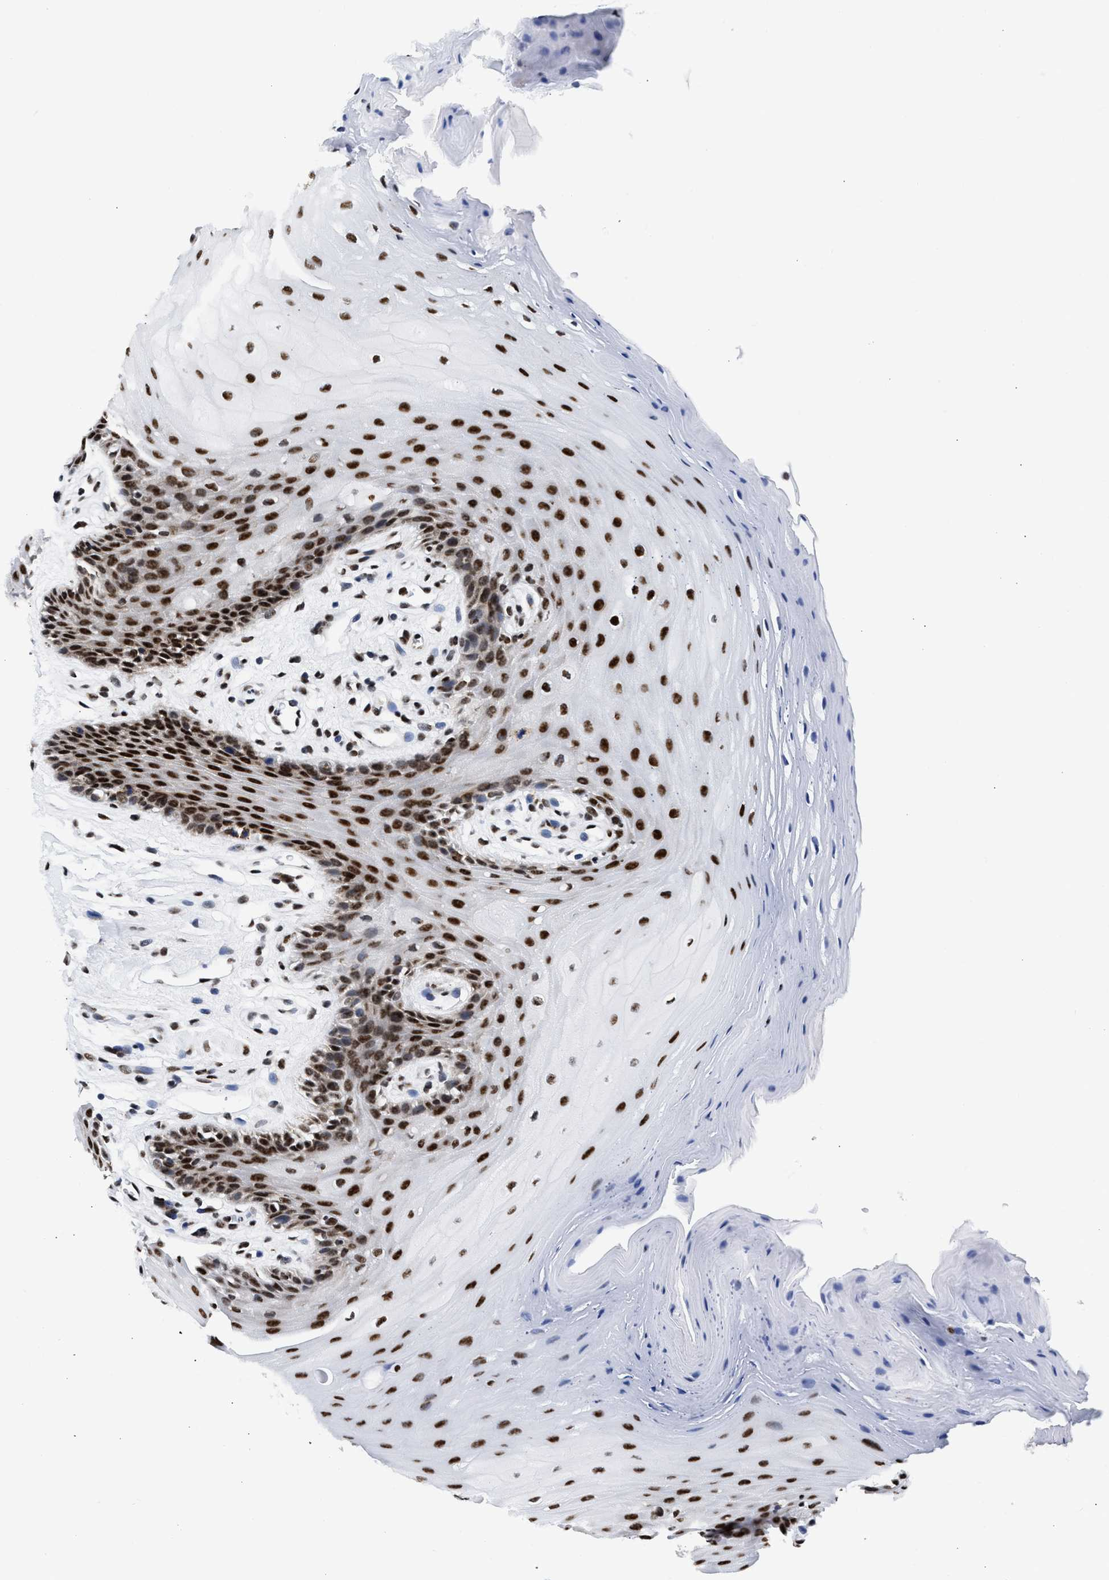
{"staining": {"intensity": "strong", "quantity": ">75%", "location": "nuclear"}, "tissue": "oral mucosa", "cell_type": "Squamous epithelial cells", "image_type": "normal", "snomed": [{"axis": "morphology", "description": "Normal tissue, NOS"}, {"axis": "morphology", "description": "Squamous cell carcinoma, NOS"}, {"axis": "topography", "description": "Oral tissue"}, {"axis": "topography", "description": "Head-Neck"}], "caption": "Strong nuclear expression is present in approximately >75% of squamous epithelial cells in normal oral mucosa. (Brightfield microscopy of DAB IHC at high magnification).", "gene": "RBM8A", "patient": {"sex": "male", "age": 71}}